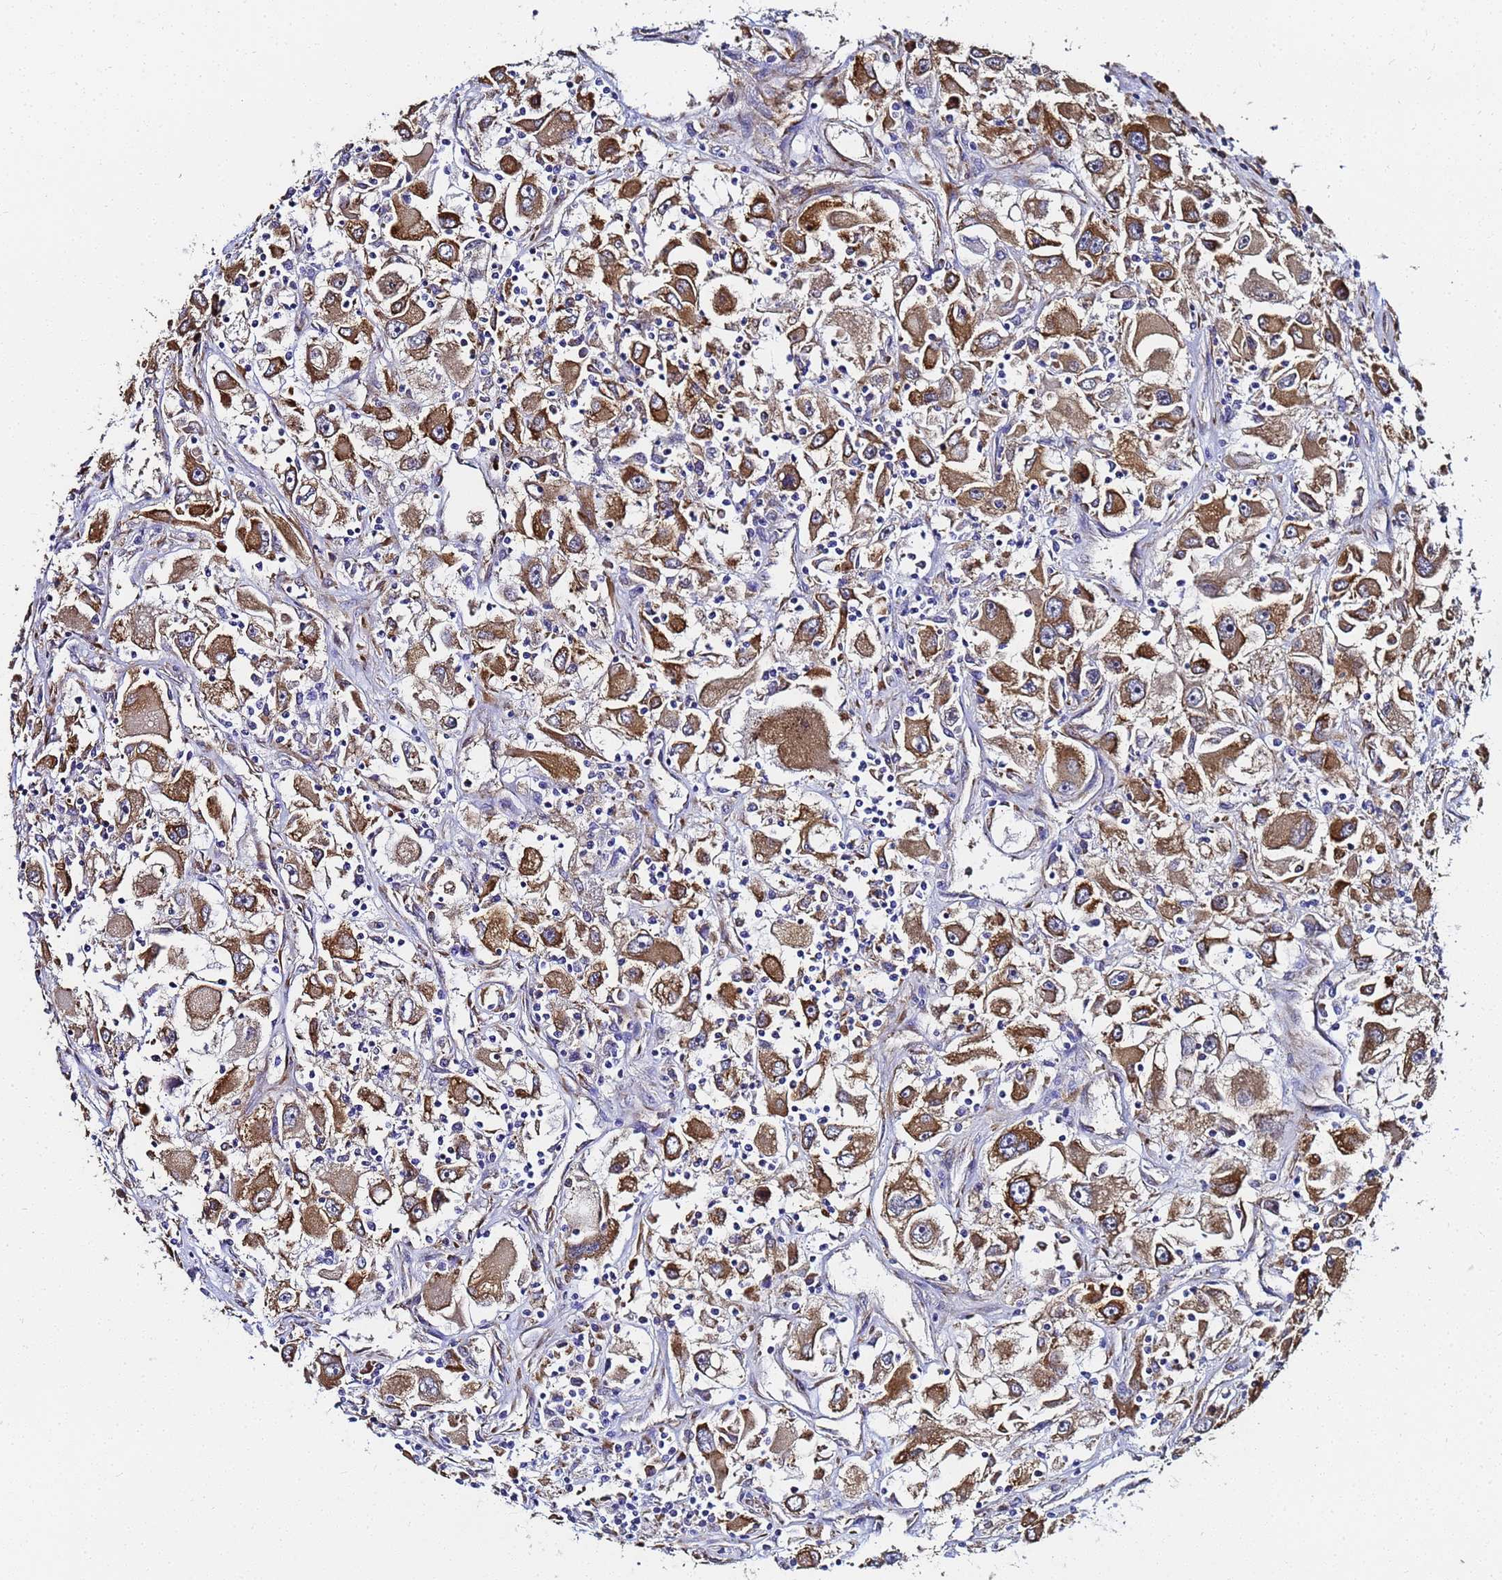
{"staining": {"intensity": "moderate", "quantity": ">75%", "location": "cytoplasmic/membranous"}, "tissue": "renal cancer", "cell_type": "Tumor cells", "image_type": "cancer", "snomed": [{"axis": "morphology", "description": "Adenocarcinoma, NOS"}, {"axis": "topography", "description": "Kidney"}], "caption": "This image reveals immunohistochemistry (IHC) staining of renal cancer, with medium moderate cytoplasmic/membranous positivity in about >75% of tumor cells.", "gene": "NME1-NME2", "patient": {"sex": "female", "age": 52}}